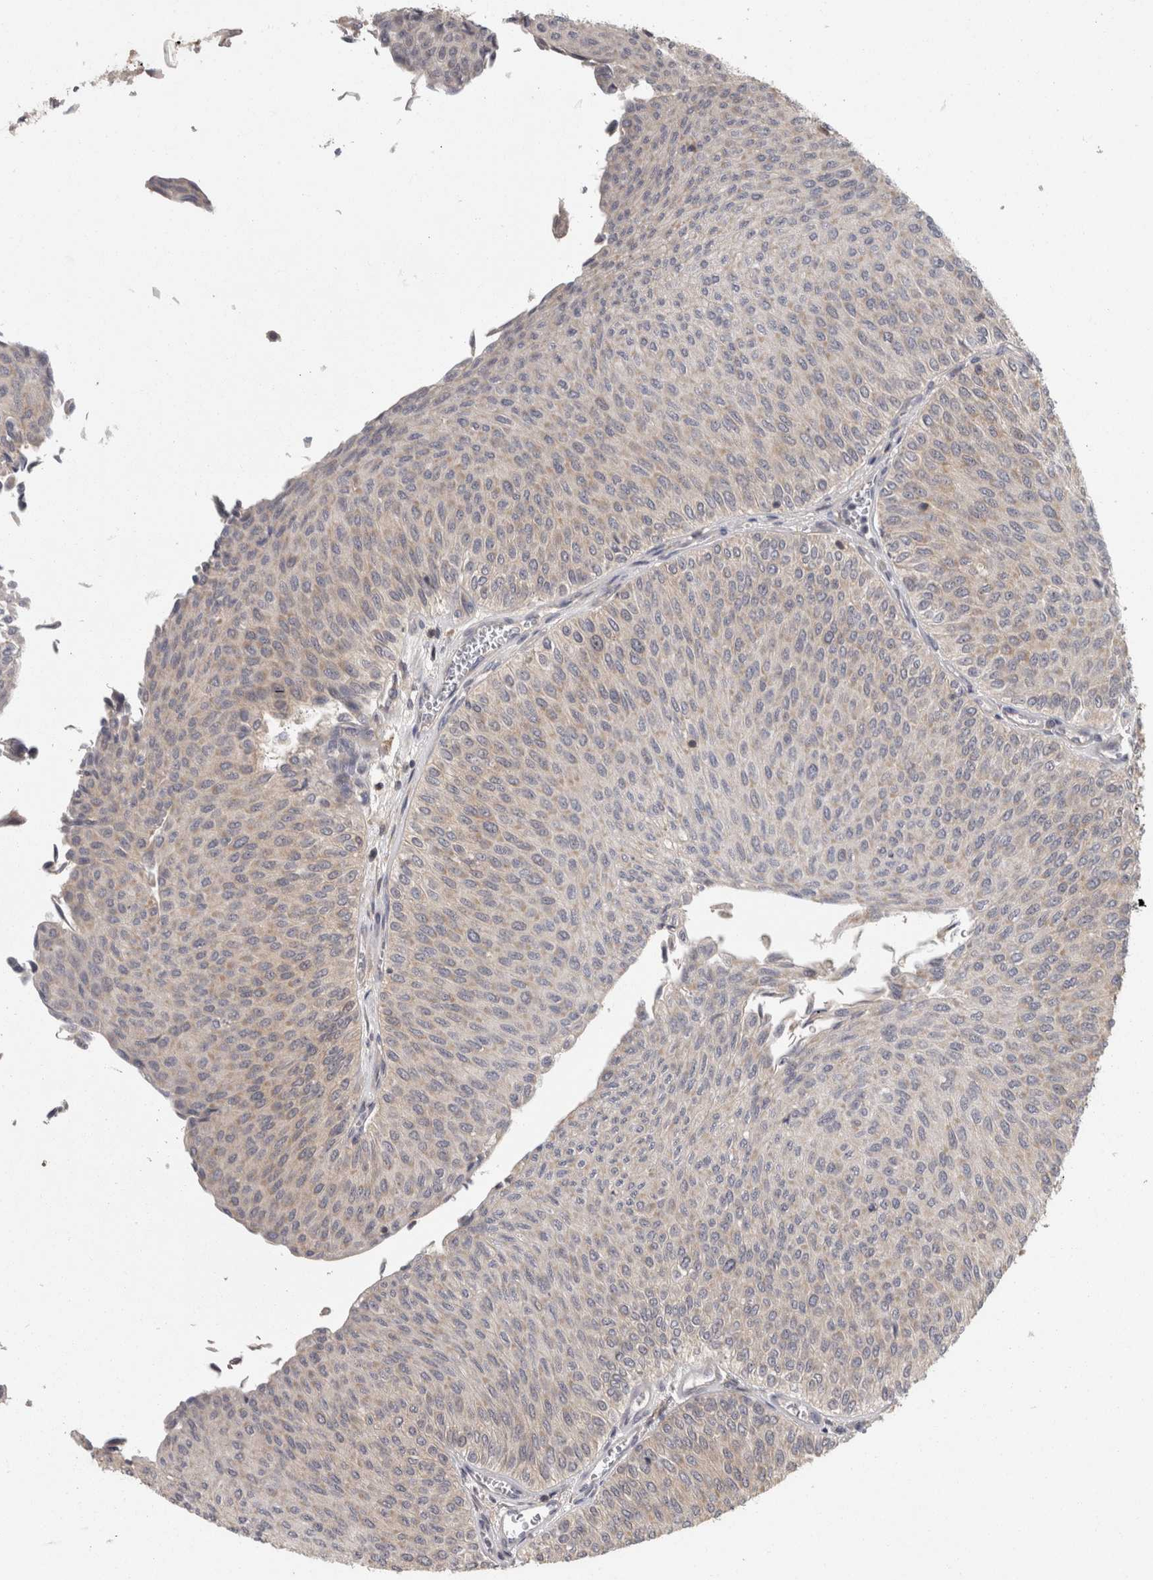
{"staining": {"intensity": "moderate", "quantity": "25%-75%", "location": "cytoplasmic/membranous"}, "tissue": "urothelial cancer", "cell_type": "Tumor cells", "image_type": "cancer", "snomed": [{"axis": "morphology", "description": "Urothelial carcinoma, Low grade"}, {"axis": "topography", "description": "Urinary bladder"}], "caption": "A brown stain shows moderate cytoplasmic/membranous staining of a protein in urothelial cancer tumor cells.", "gene": "ACAT2", "patient": {"sex": "male", "age": 78}}